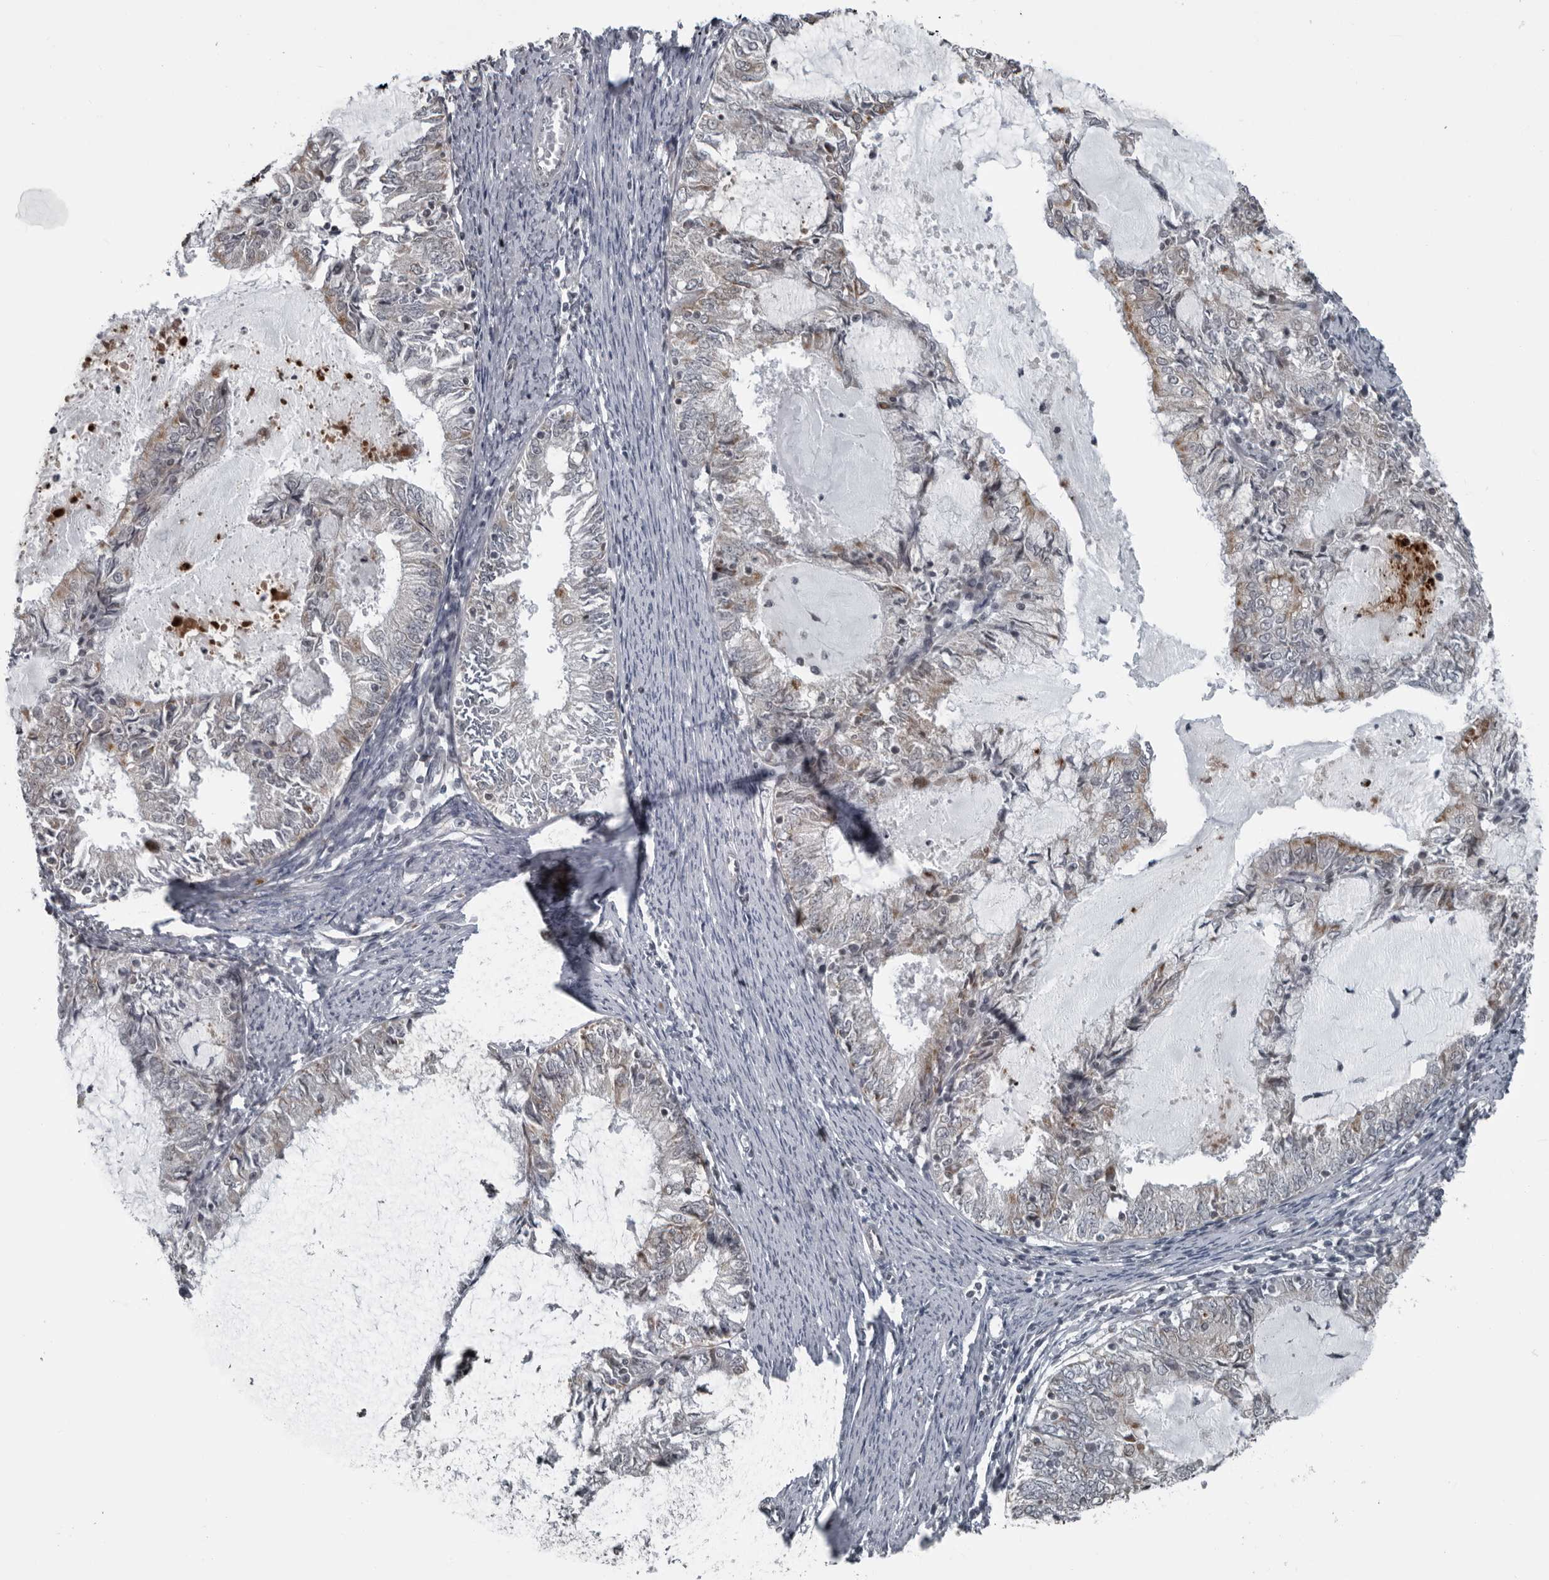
{"staining": {"intensity": "weak", "quantity": "25%-75%", "location": "cytoplasmic/membranous"}, "tissue": "endometrial cancer", "cell_type": "Tumor cells", "image_type": "cancer", "snomed": [{"axis": "morphology", "description": "Adenocarcinoma, NOS"}, {"axis": "topography", "description": "Endometrium"}], "caption": "Endometrial cancer was stained to show a protein in brown. There is low levels of weak cytoplasmic/membranous staining in about 25%-75% of tumor cells.", "gene": "RTCA", "patient": {"sex": "female", "age": 57}}